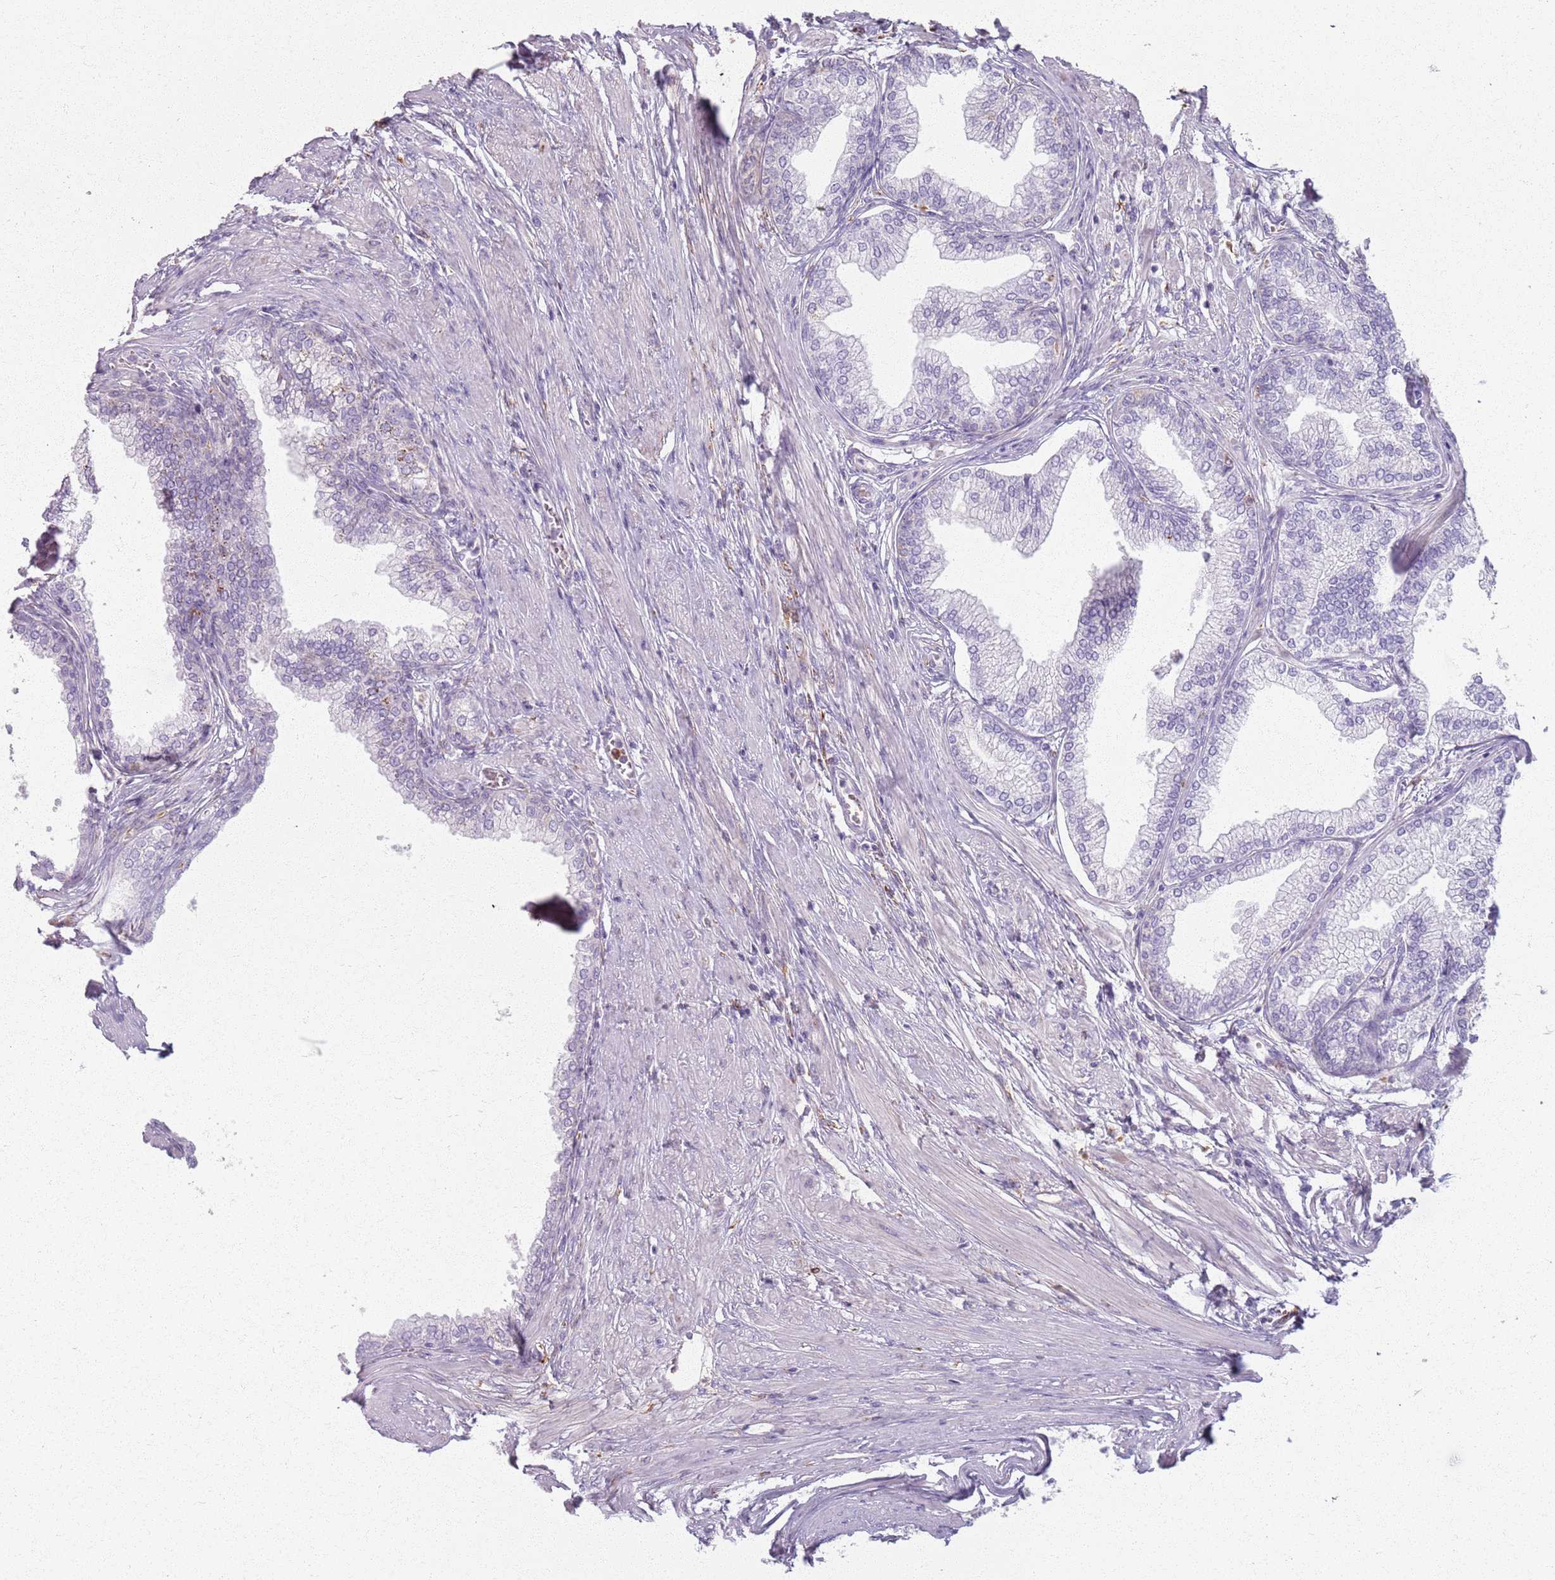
{"staining": {"intensity": "strong", "quantity": "<25%", "location": "cytoplasmic/membranous"}, "tissue": "prostate", "cell_type": "Glandular cells", "image_type": "normal", "snomed": [{"axis": "morphology", "description": "Normal tissue, NOS"}, {"axis": "morphology", "description": "Urothelial carcinoma, Low grade"}, {"axis": "topography", "description": "Urinary bladder"}, {"axis": "topography", "description": "Prostate"}], "caption": "Immunohistochemical staining of unremarkable prostate displays <25% levels of strong cytoplasmic/membranous protein positivity in approximately <25% of glandular cells. The protein is stained brown, and the nuclei are stained in blue (DAB (3,3'-diaminobenzidine) IHC with brightfield microscopy, high magnification).", "gene": "COLGALT1", "patient": {"sex": "male", "age": 60}}